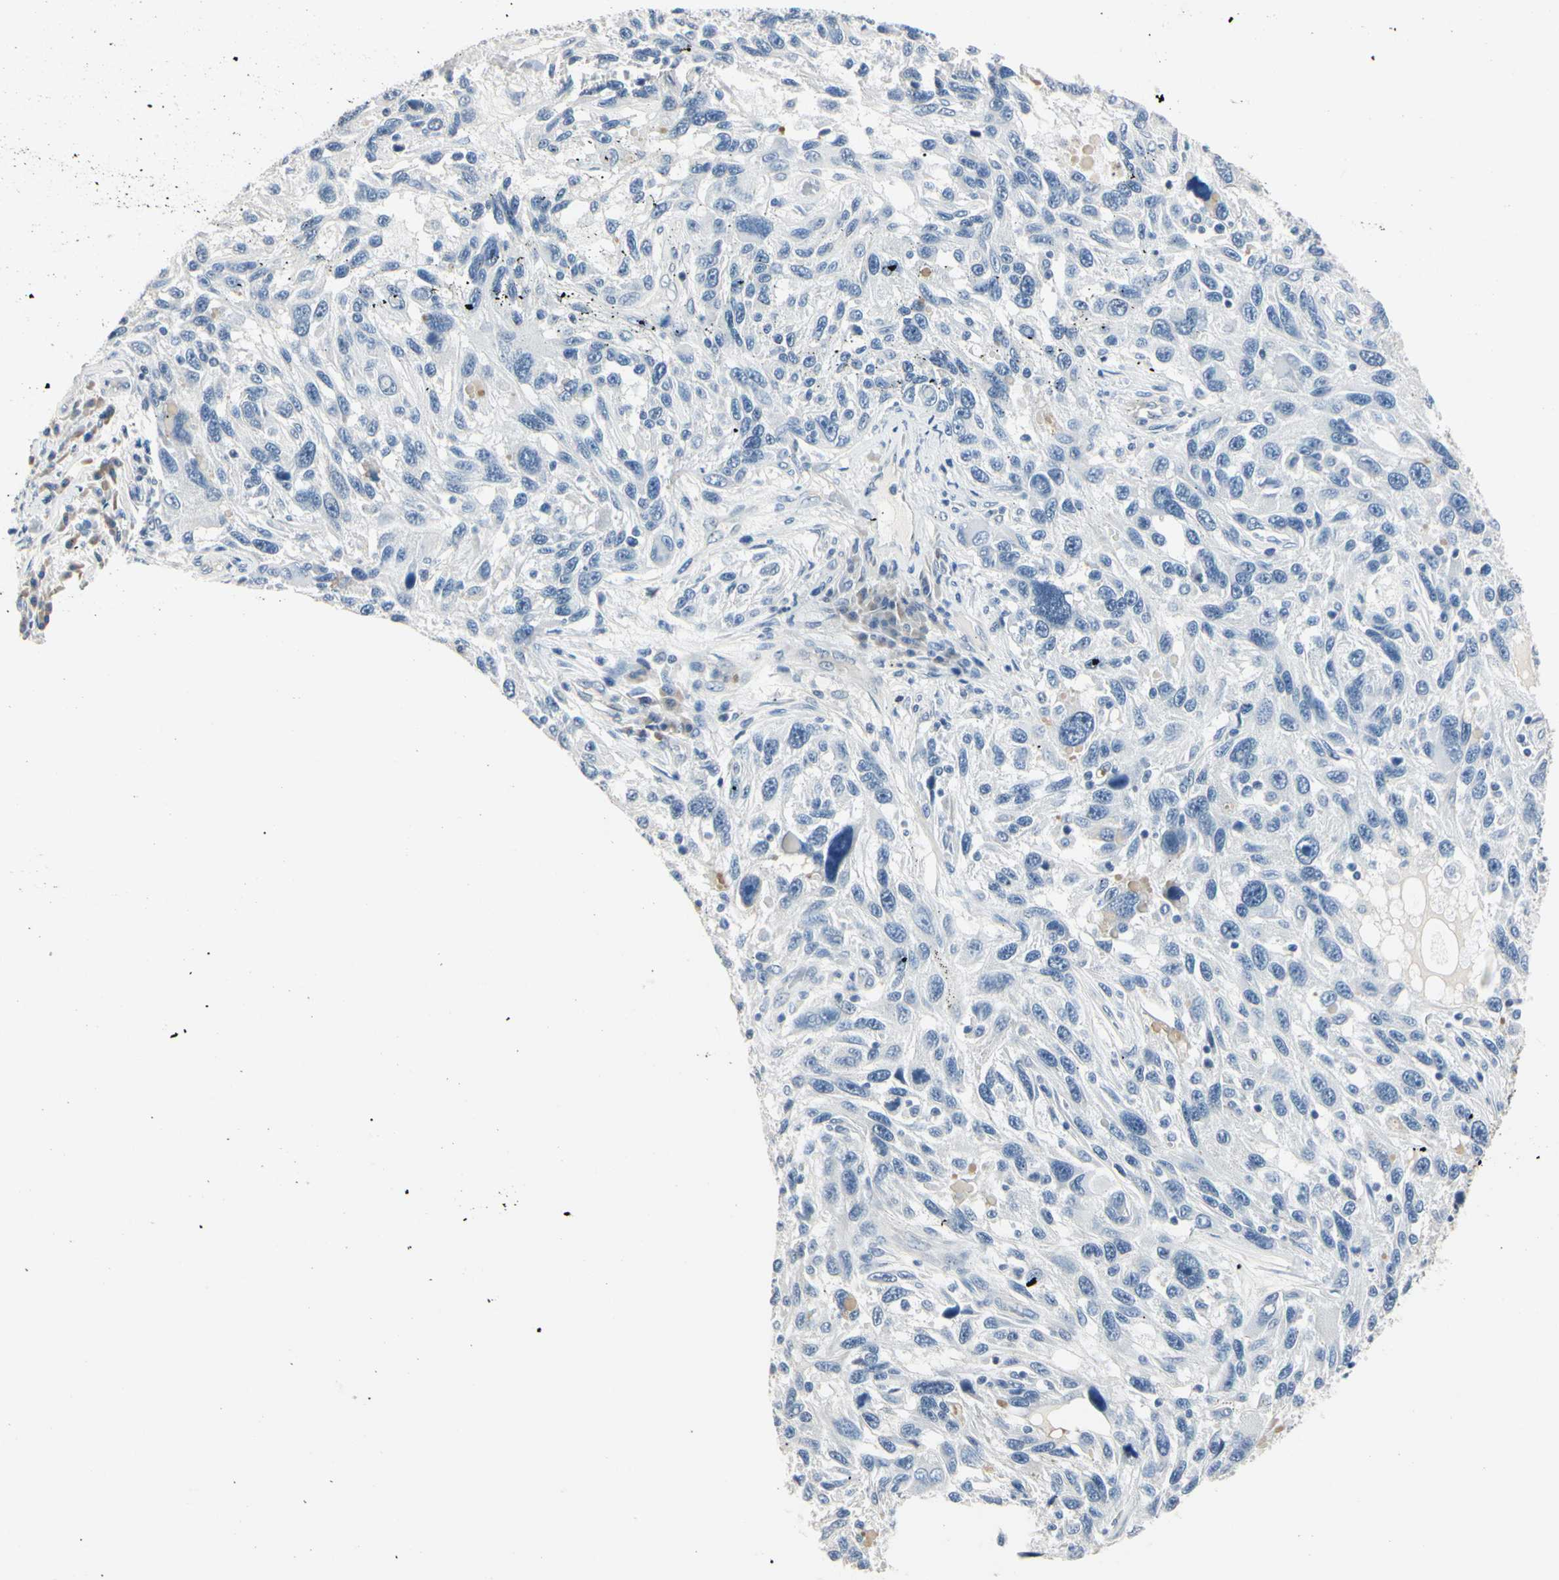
{"staining": {"intensity": "negative", "quantity": "none", "location": "none"}, "tissue": "melanoma", "cell_type": "Tumor cells", "image_type": "cancer", "snomed": [{"axis": "morphology", "description": "Malignant melanoma, NOS"}, {"axis": "topography", "description": "Skin"}], "caption": "A micrograph of melanoma stained for a protein demonstrates no brown staining in tumor cells. (DAB (3,3'-diaminobenzidine) immunohistochemistry (IHC), high magnification).", "gene": "AKR1C3", "patient": {"sex": "male", "age": 53}}